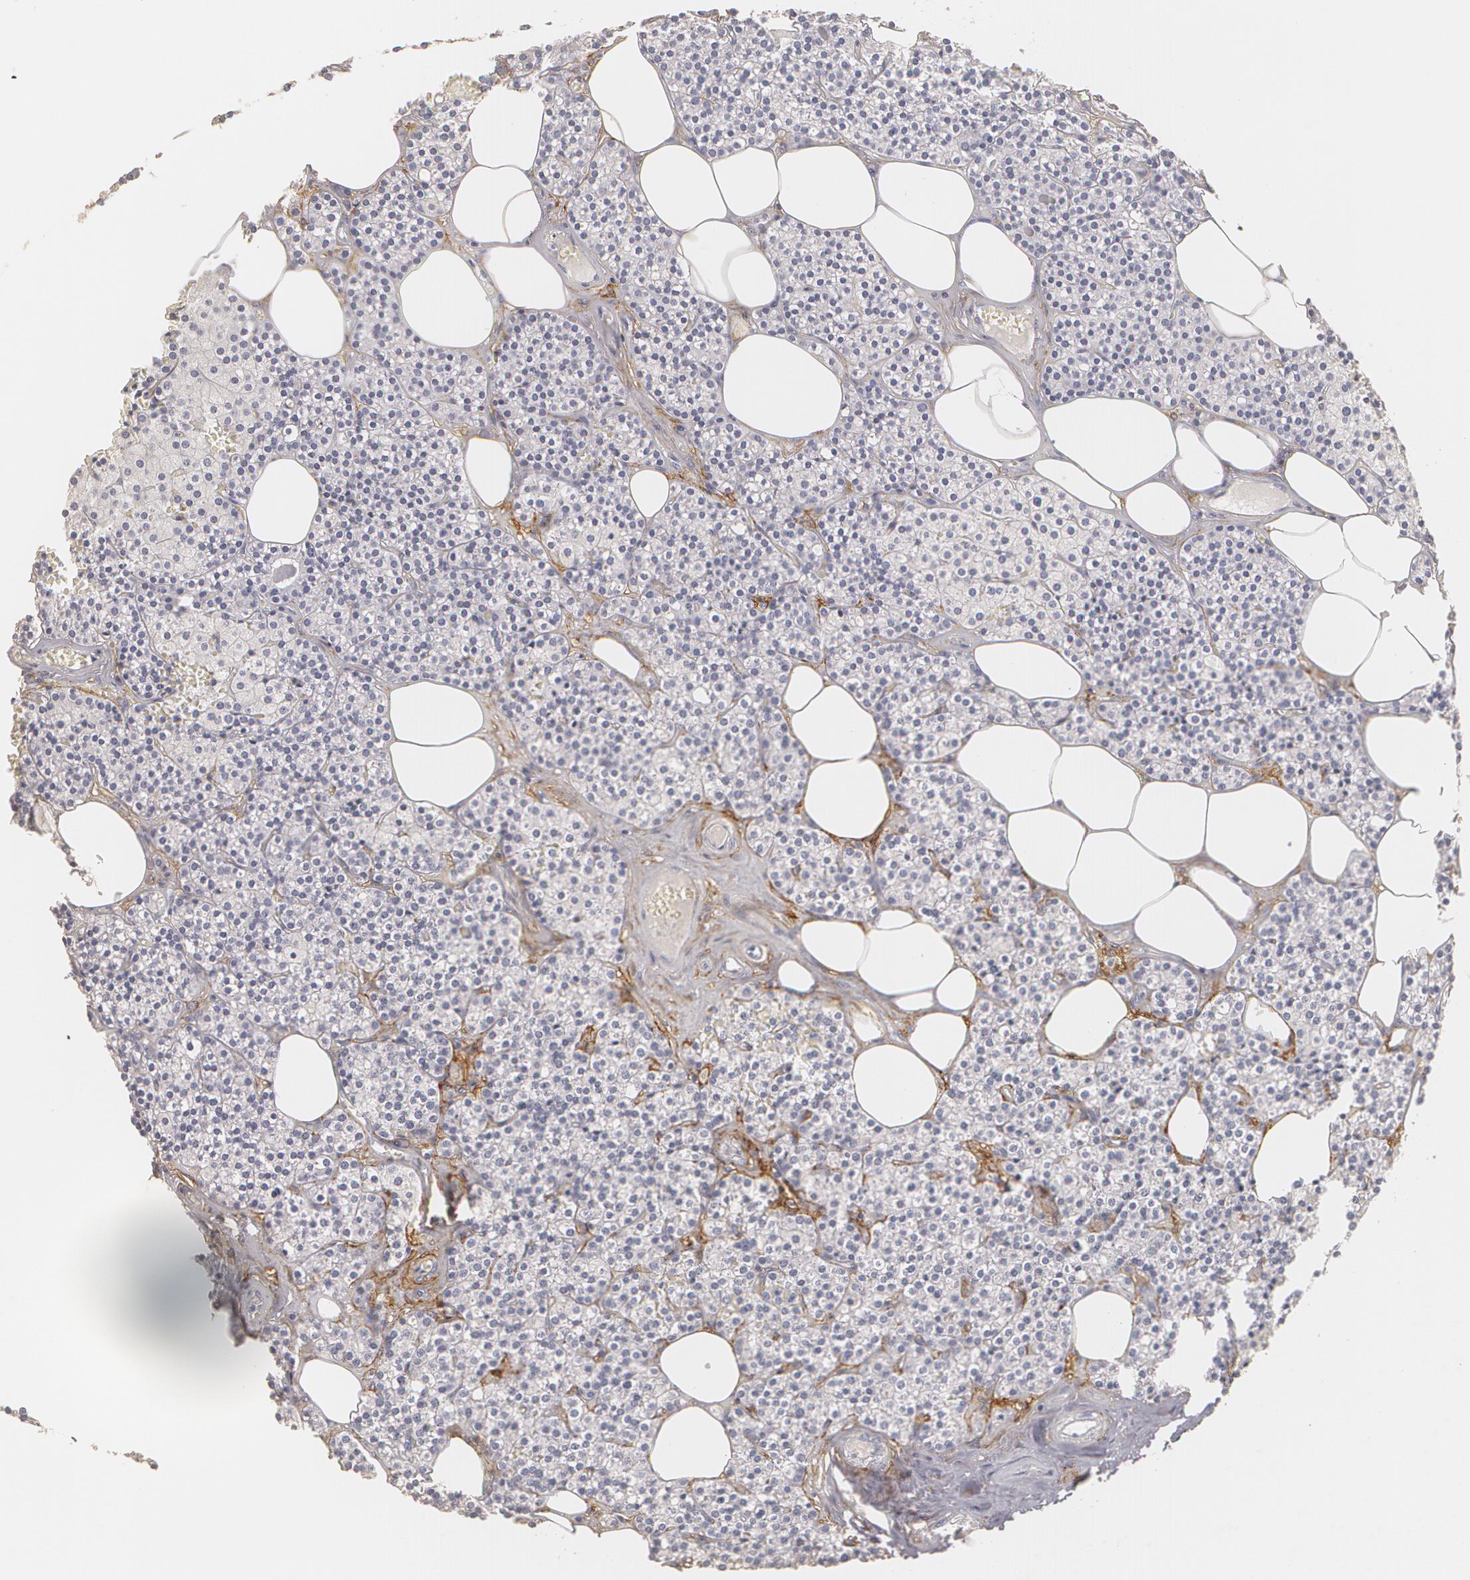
{"staining": {"intensity": "negative", "quantity": "none", "location": "none"}, "tissue": "parathyroid gland", "cell_type": "Glandular cells", "image_type": "normal", "snomed": [{"axis": "morphology", "description": "Normal tissue, NOS"}, {"axis": "topography", "description": "Parathyroid gland"}], "caption": "Immunohistochemistry (IHC) of benign human parathyroid gland exhibits no expression in glandular cells.", "gene": "NGFR", "patient": {"sex": "male", "age": 51}}